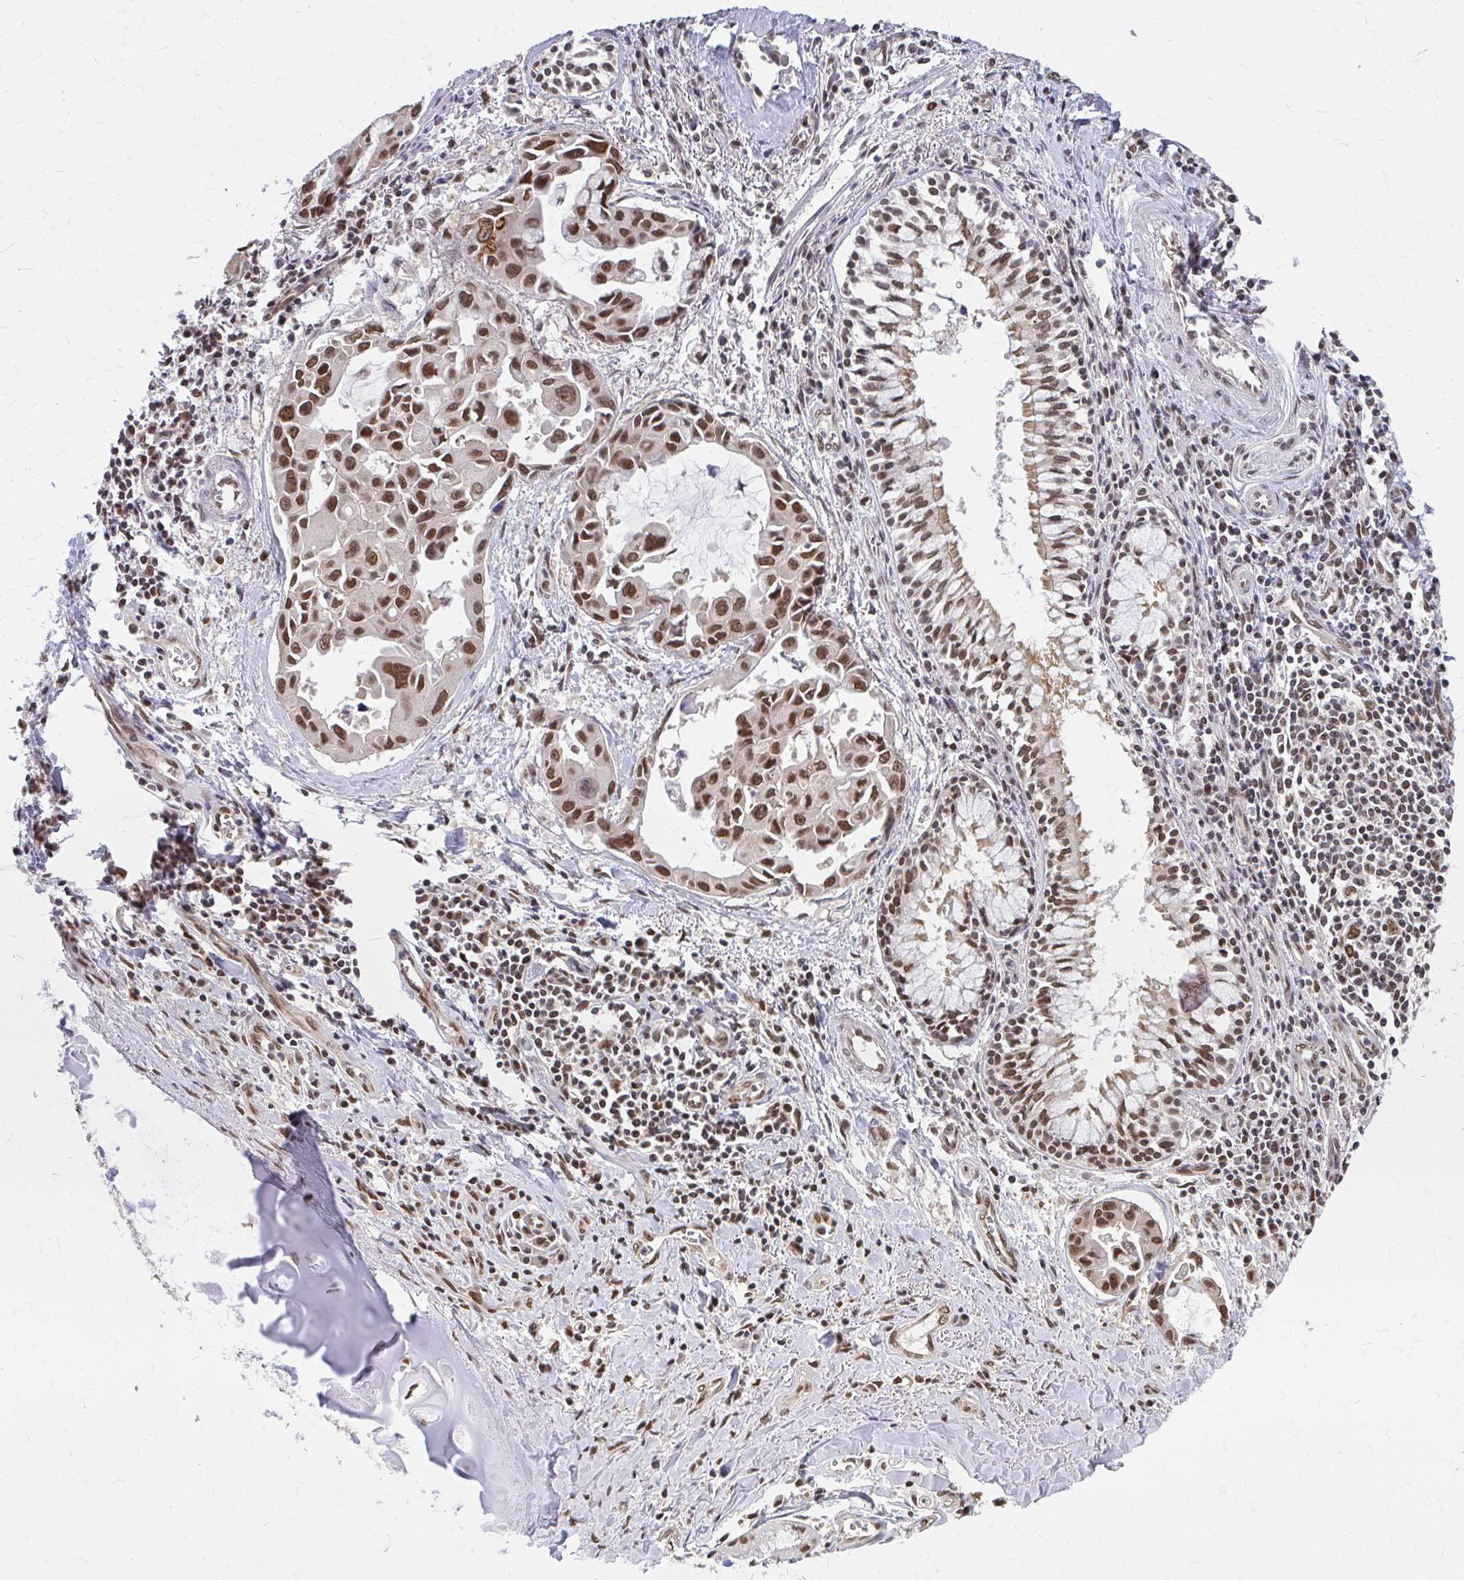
{"staining": {"intensity": "moderate", "quantity": ">75%", "location": "cytoplasmic/membranous,nuclear"}, "tissue": "lung cancer", "cell_type": "Tumor cells", "image_type": "cancer", "snomed": [{"axis": "morphology", "description": "Adenocarcinoma, NOS"}, {"axis": "topography", "description": "Lung"}], "caption": "Lung cancer stained for a protein (brown) displays moderate cytoplasmic/membranous and nuclear positive staining in approximately >75% of tumor cells.", "gene": "XPO1", "patient": {"sex": "male", "age": 64}}